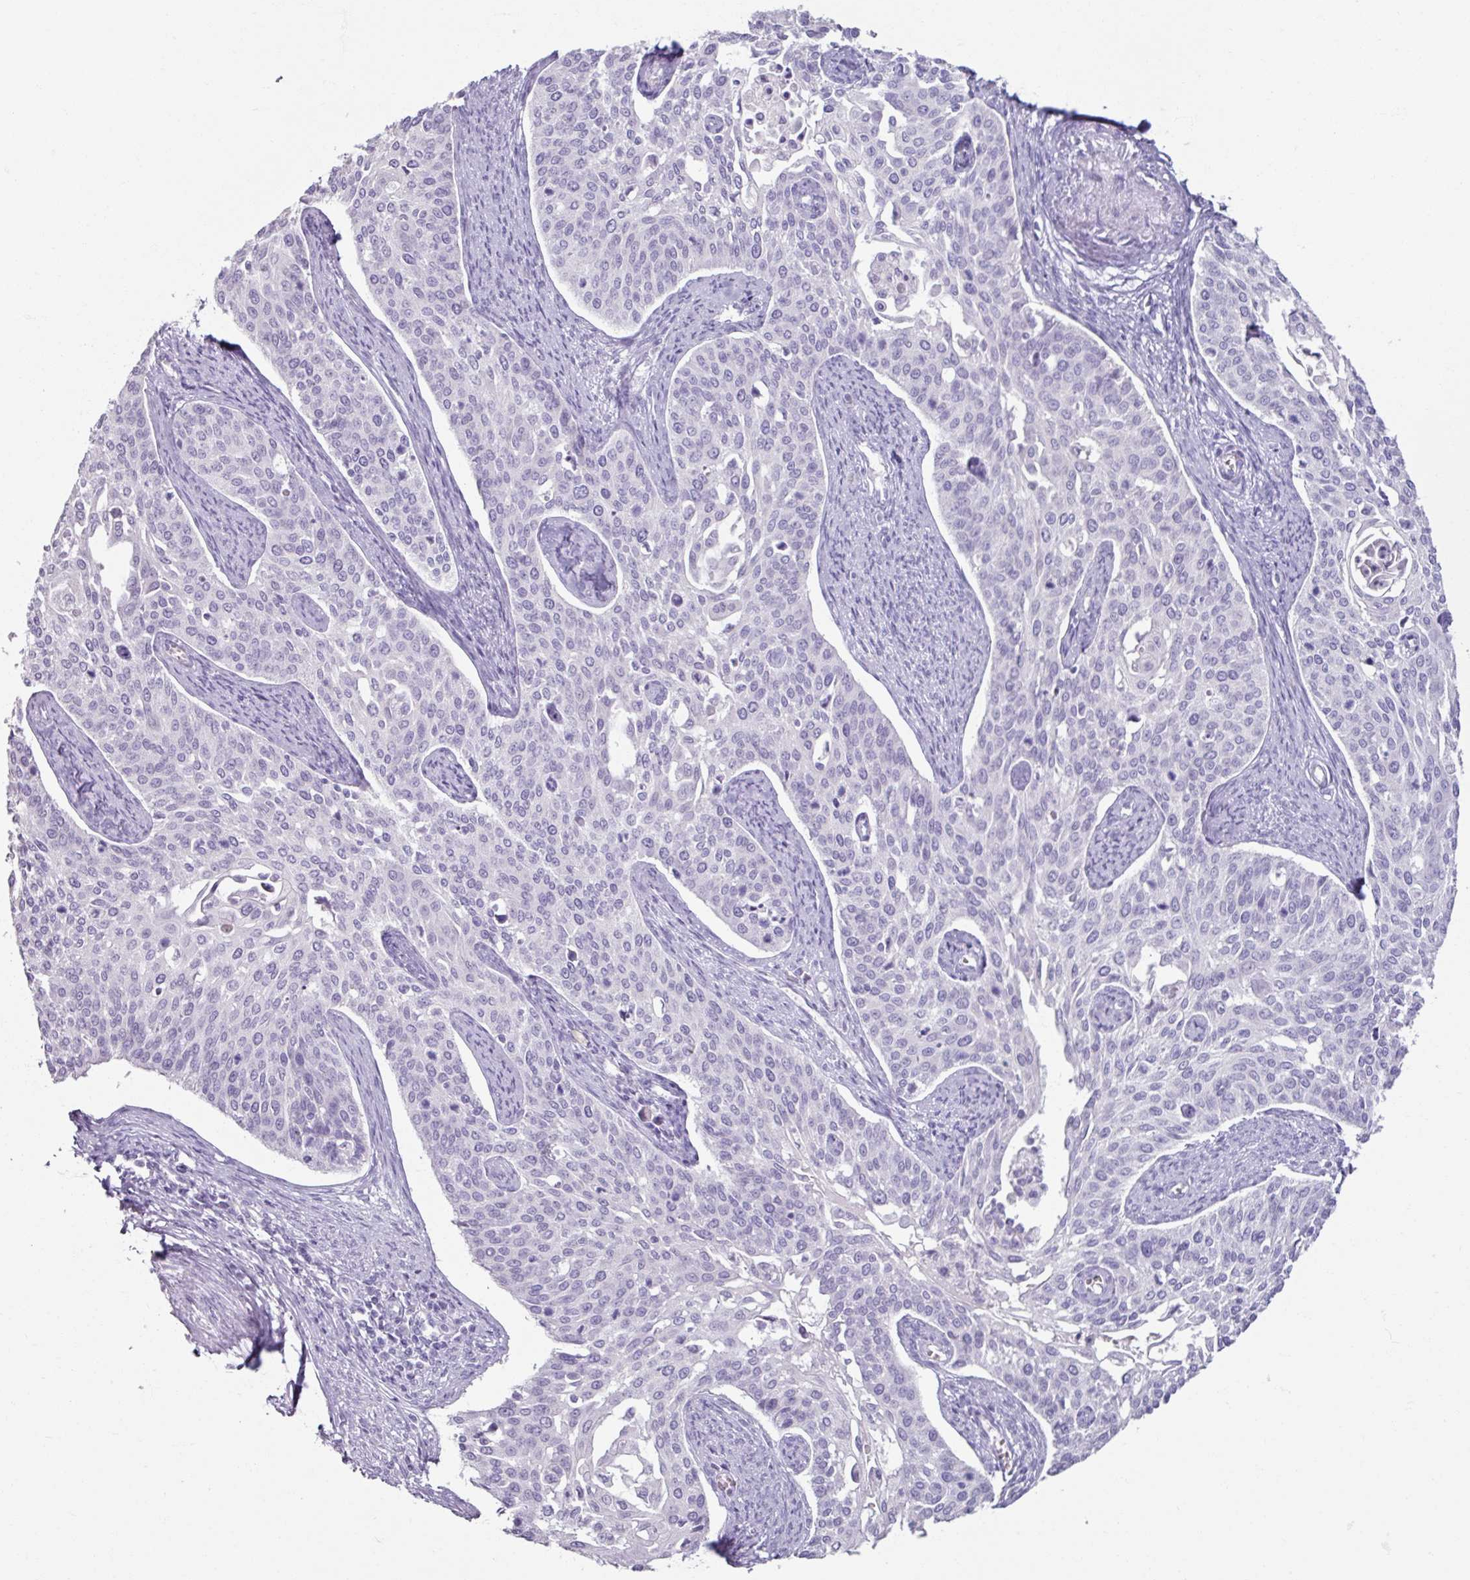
{"staining": {"intensity": "negative", "quantity": "none", "location": "none"}, "tissue": "cervical cancer", "cell_type": "Tumor cells", "image_type": "cancer", "snomed": [{"axis": "morphology", "description": "Squamous cell carcinoma, NOS"}, {"axis": "topography", "description": "Cervix"}], "caption": "Cervical cancer (squamous cell carcinoma) was stained to show a protein in brown. There is no significant staining in tumor cells.", "gene": "ARG1", "patient": {"sex": "female", "age": 44}}